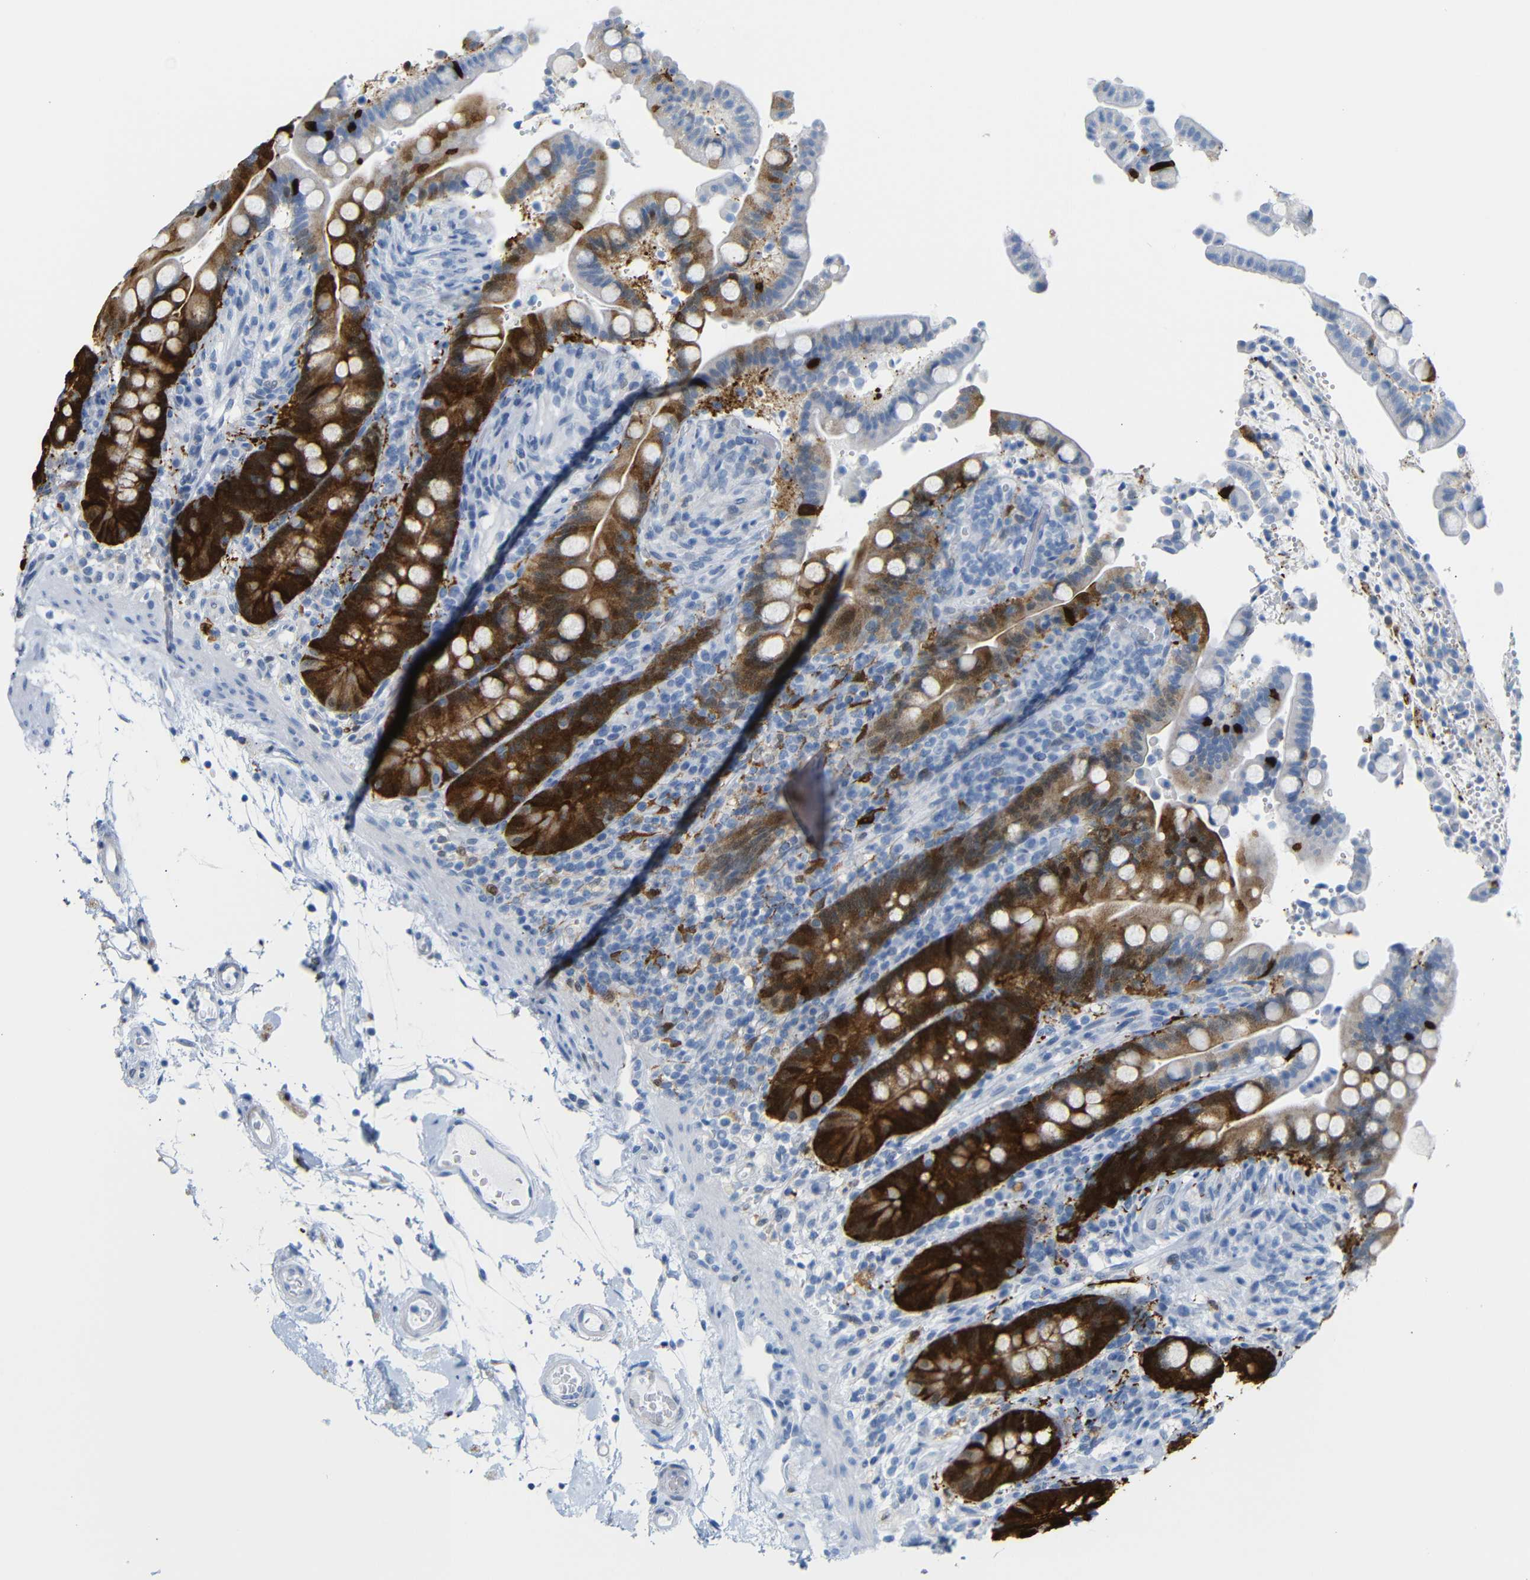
{"staining": {"intensity": "negative", "quantity": "none", "location": "none"}, "tissue": "colon", "cell_type": "Endothelial cells", "image_type": "normal", "snomed": [{"axis": "morphology", "description": "Normal tissue, NOS"}, {"axis": "topography", "description": "Colon"}], "caption": "Colon was stained to show a protein in brown. There is no significant expression in endothelial cells.", "gene": "MT1A", "patient": {"sex": "male", "age": 73}}